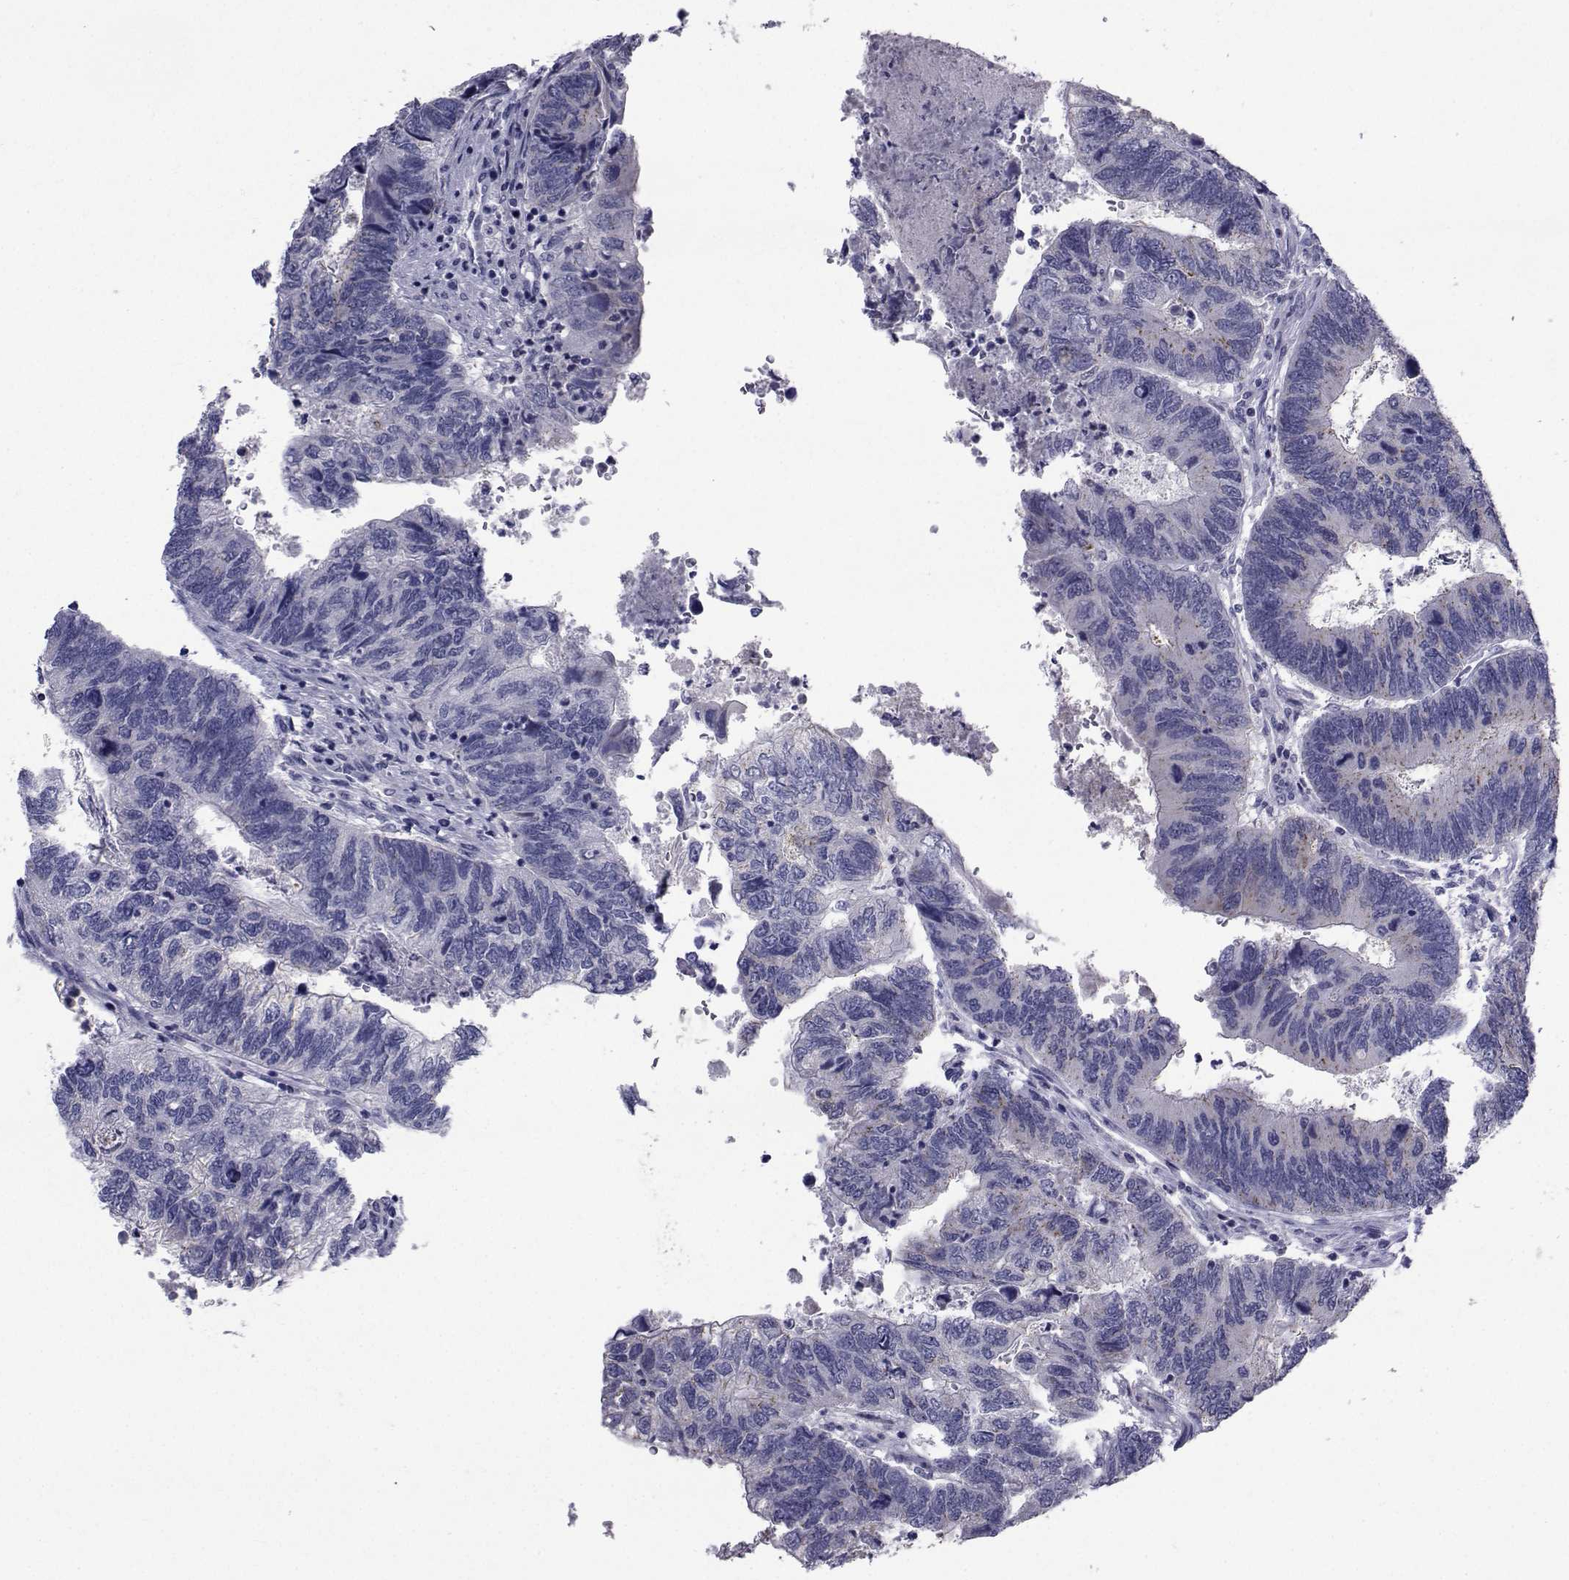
{"staining": {"intensity": "negative", "quantity": "none", "location": "none"}, "tissue": "colorectal cancer", "cell_type": "Tumor cells", "image_type": "cancer", "snomed": [{"axis": "morphology", "description": "Adenocarcinoma, NOS"}, {"axis": "topography", "description": "Colon"}], "caption": "High power microscopy micrograph of an immunohistochemistry image of colorectal cancer, revealing no significant expression in tumor cells.", "gene": "SEMA5B", "patient": {"sex": "female", "age": 67}}